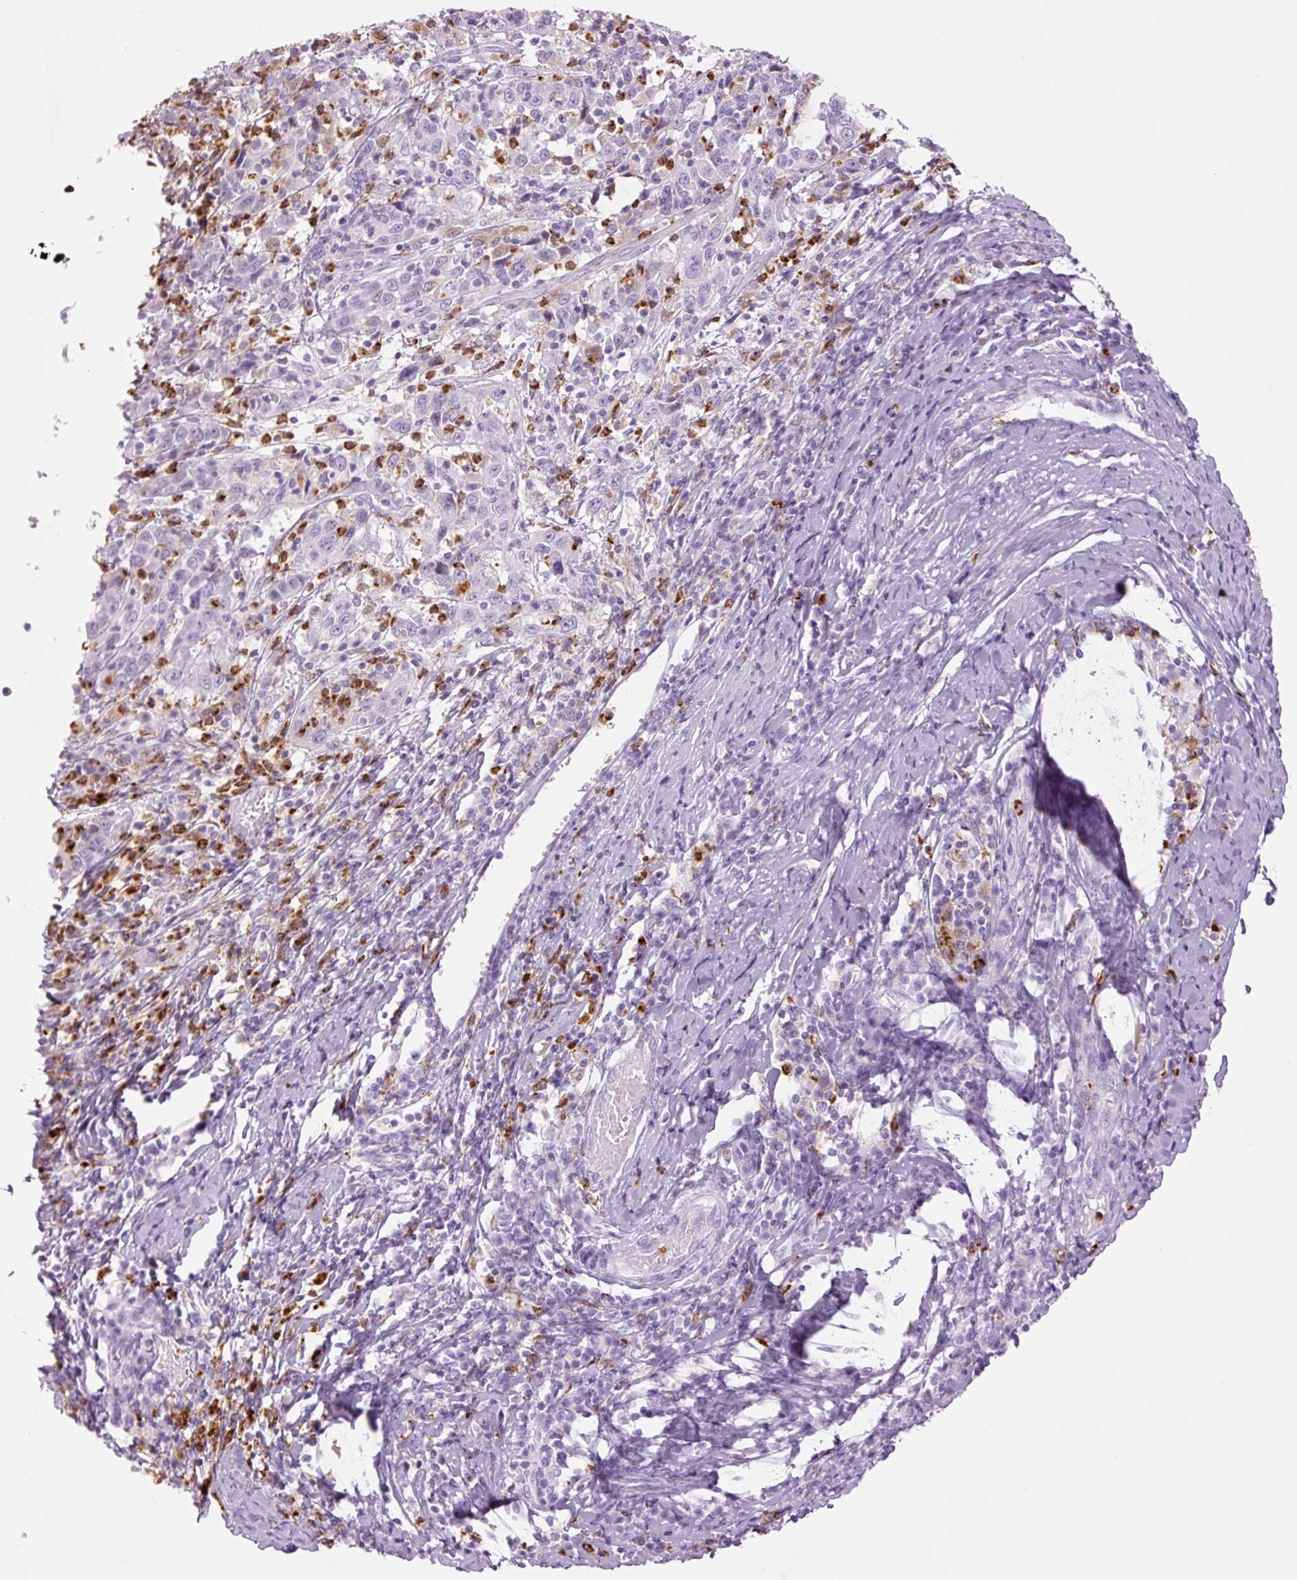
{"staining": {"intensity": "negative", "quantity": "none", "location": "none"}, "tissue": "cervical cancer", "cell_type": "Tumor cells", "image_type": "cancer", "snomed": [{"axis": "morphology", "description": "Squamous cell carcinoma, NOS"}, {"axis": "topography", "description": "Cervix"}], "caption": "High magnification brightfield microscopy of squamous cell carcinoma (cervical) stained with DAB (3,3'-diaminobenzidine) (brown) and counterstained with hematoxylin (blue): tumor cells show no significant staining.", "gene": "LYZ", "patient": {"sex": "female", "age": 46}}